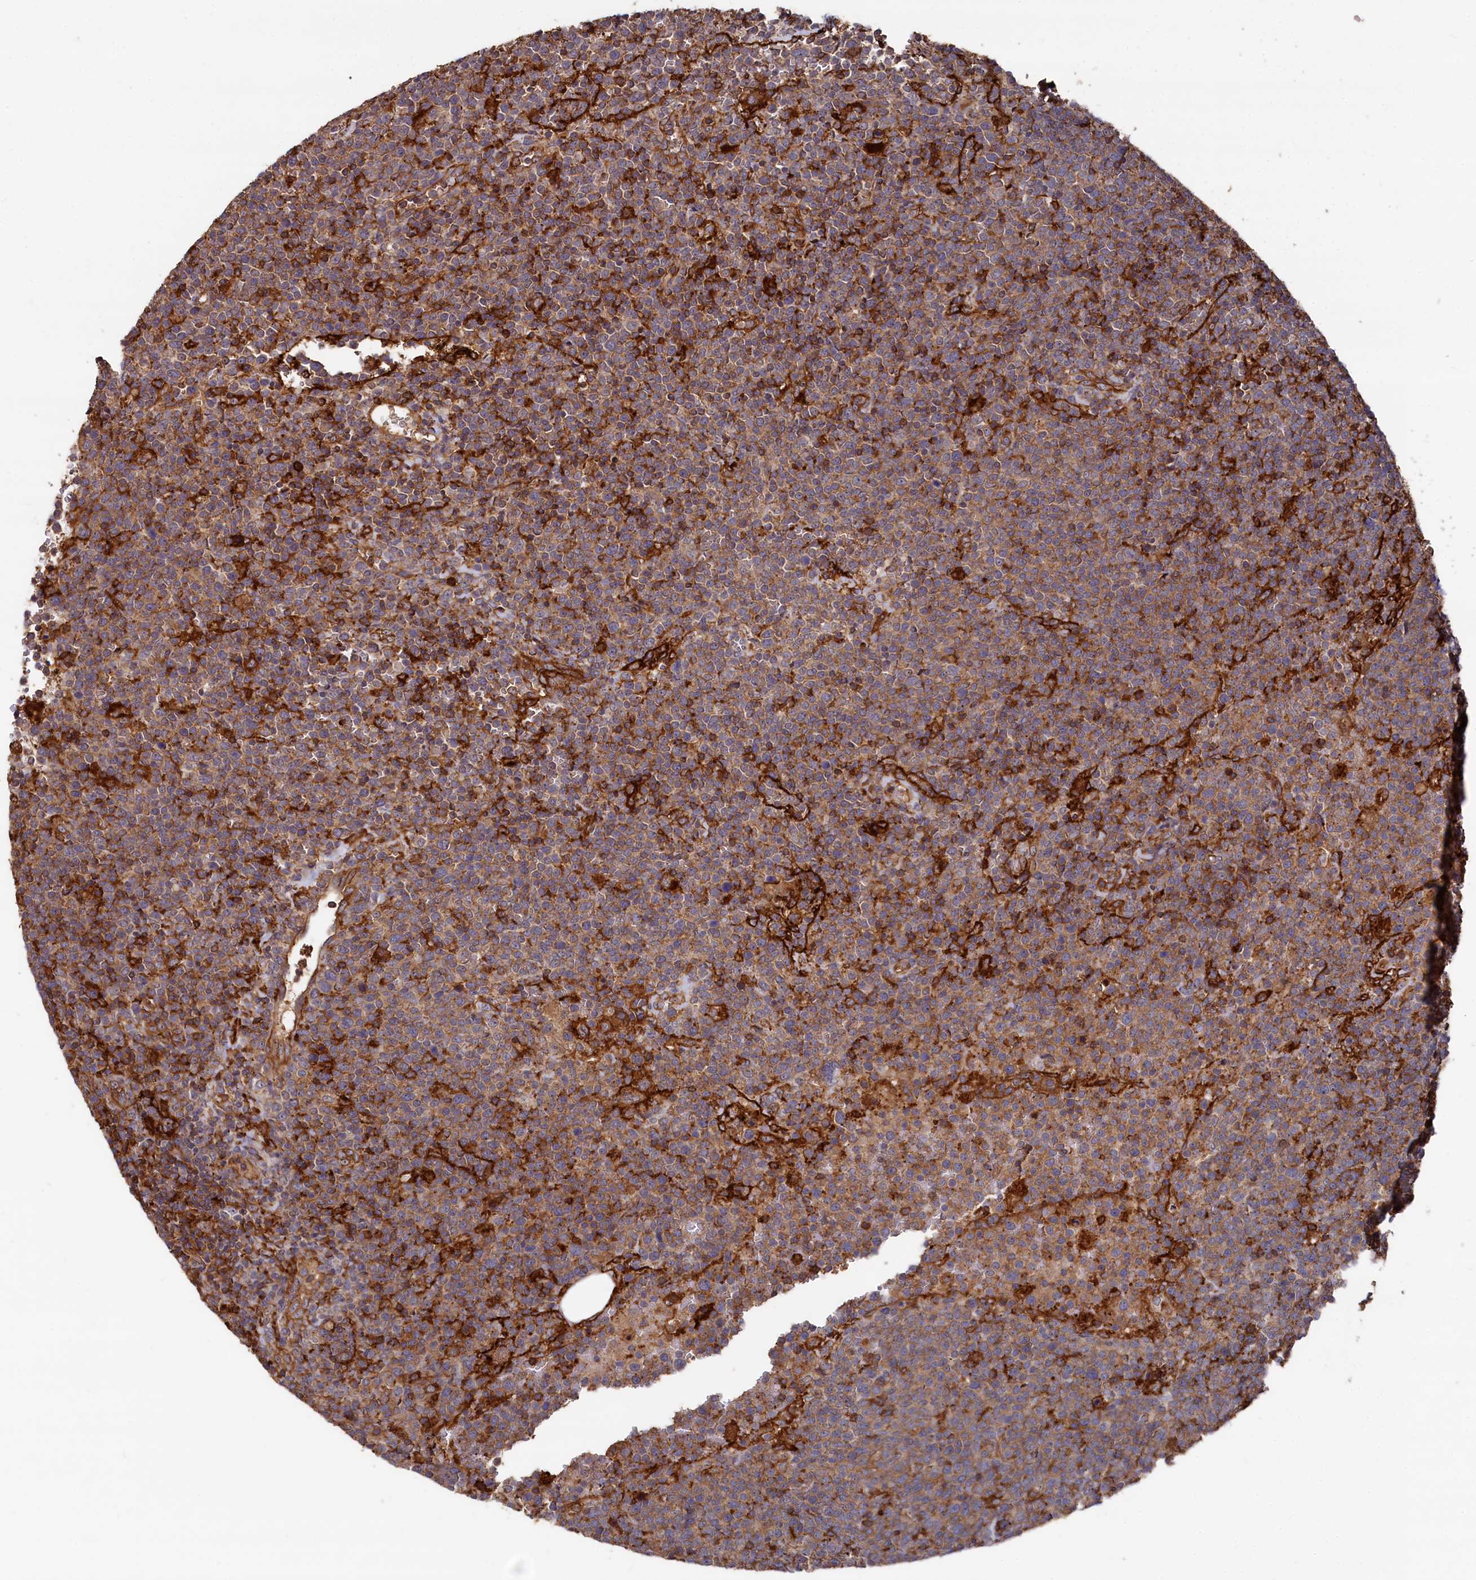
{"staining": {"intensity": "weak", "quantity": "25%-75%", "location": "cytoplasmic/membranous"}, "tissue": "lymphoma", "cell_type": "Tumor cells", "image_type": "cancer", "snomed": [{"axis": "morphology", "description": "Malignant lymphoma, non-Hodgkin's type, High grade"}, {"axis": "topography", "description": "Lymph node"}], "caption": "A photomicrograph showing weak cytoplasmic/membranous positivity in about 25%-75% of tumor cells in lymphoma, as visualized by brown immunohistochemical staining.", "gene": "PLEKHO2", "patient": {"sex": "male", "age": 61}}